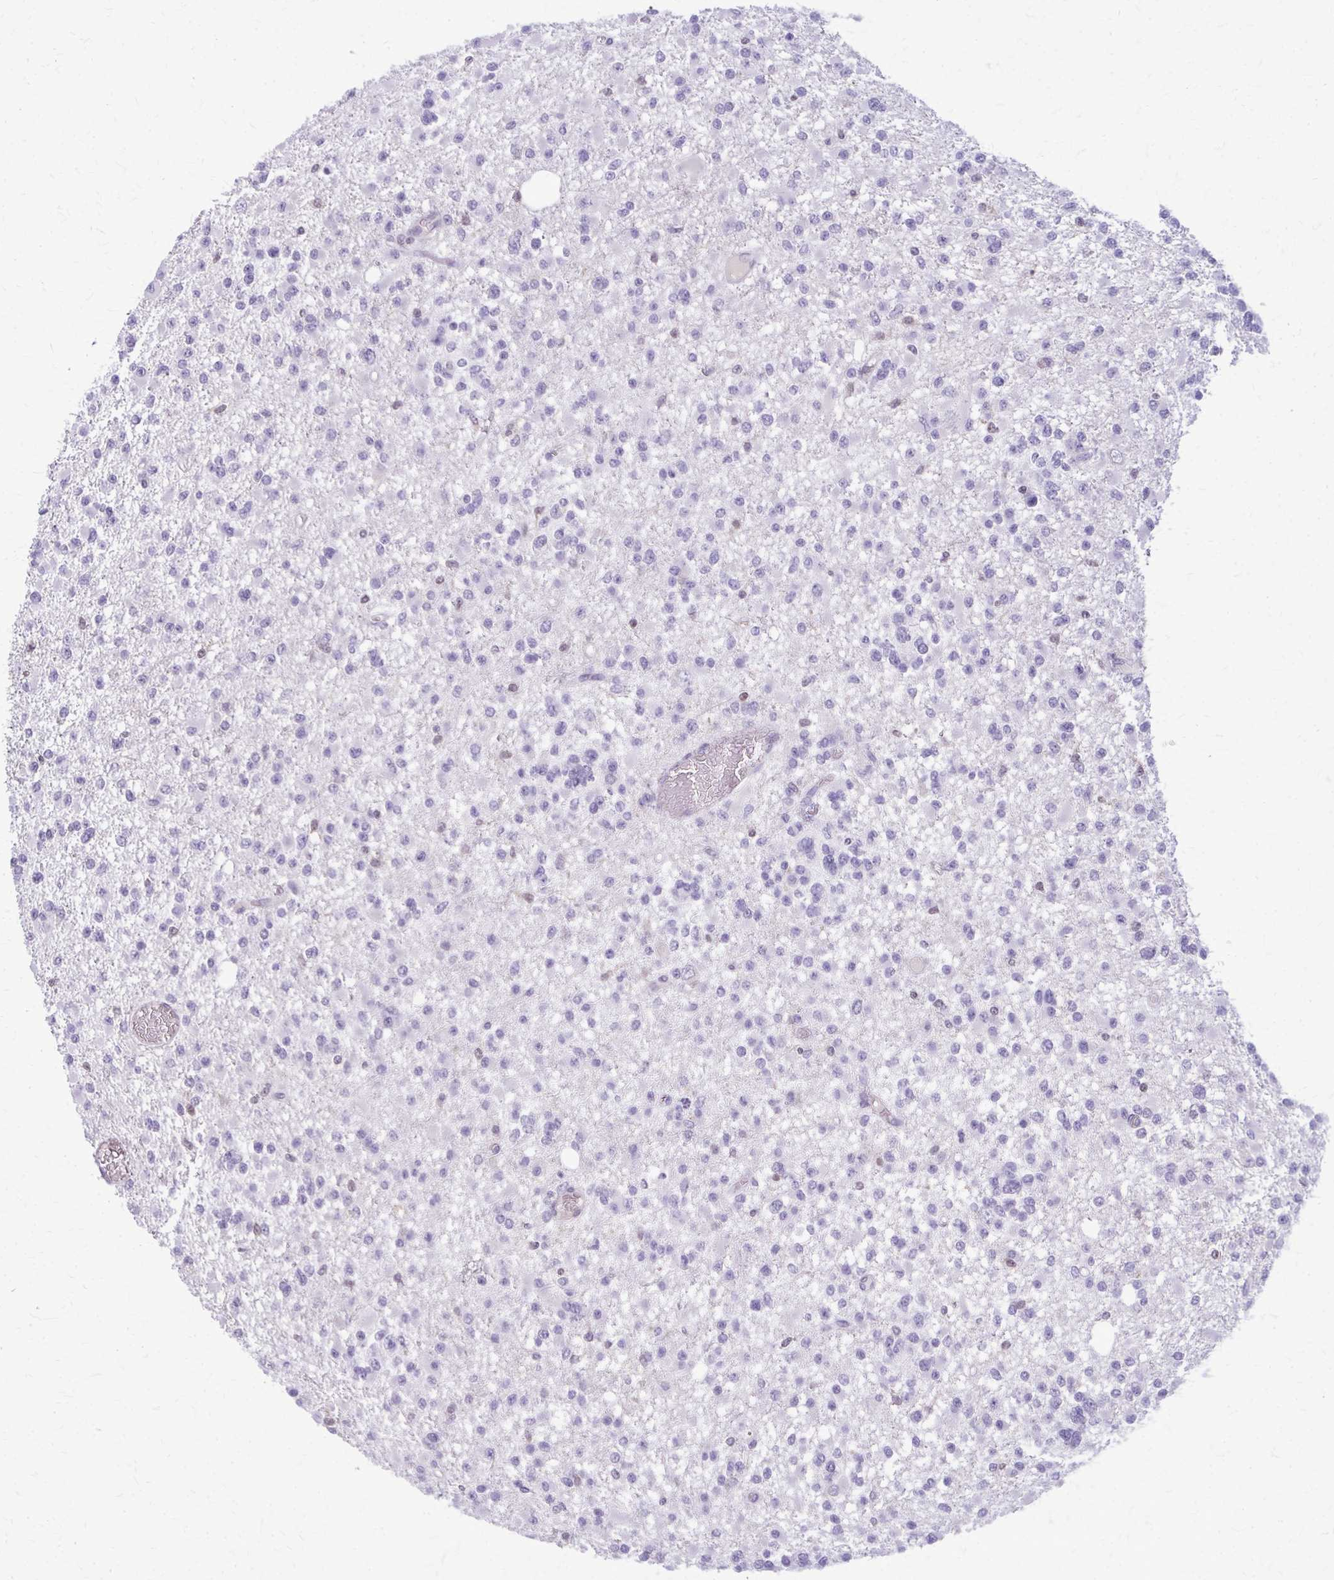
{"staining": {"intensity": "negative", "quantity": "none", "location": "none"}, "tissue": "glioma", "cell_type": "Tumor cells", "image_type": "cancer", "snomed": [{"axis": "morphology", "description": "Glioma, malignant, Low grade"}, {"axis": "topography", "description": "Brain"}], "caption": "Malignant low-grade glioma stained for a protein using IHC shows no positivity tumor cells.", "gene": "GLRX", "patient": {"sex": "female", "age": 22}}